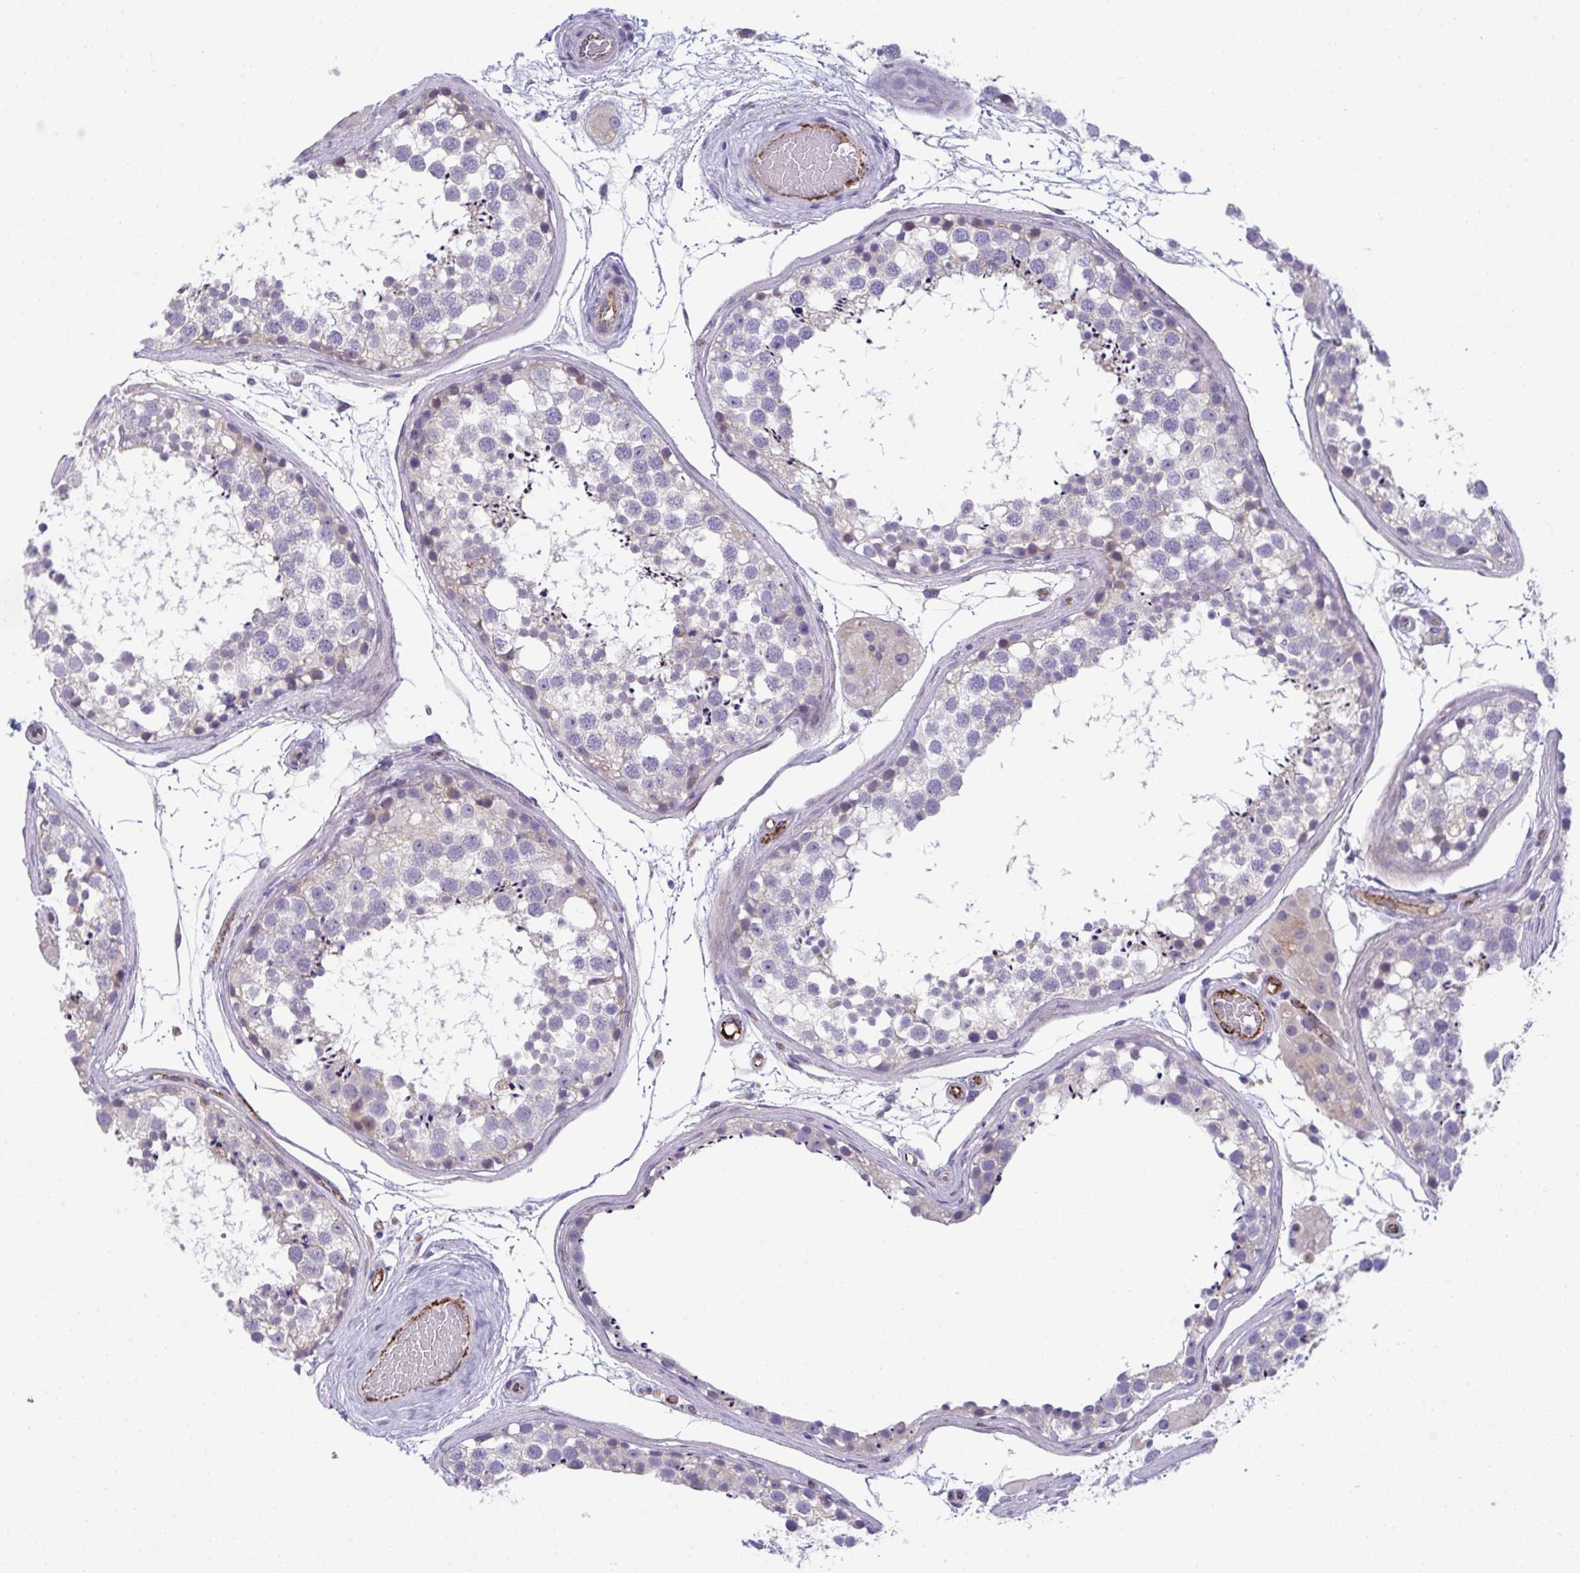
{"staining": {"intensity": "negative", "quantity": "none", "location": "none"}, "tissue": "testis", "cell_type": "Cells in seminiferous ducts", "image_type": "normal", "snomed": [{"axis": "morphology", "description": "Normal tissue, NOS"}, {"axis": "morphology", "description": "Seminoma, NOS"}, {"axis": "topography", "description": "Testis"}], "caption": "Immunohistochemistry image of unremarkable human testis stained for a protein (brown), which demonstrates no expression in cells in seminiferous ducts. Brightfield microscopy of immunohistochemistry (IHC) stained with DAB (3,3'-diaminobenzidine) (brown) and hematoxylin (blue), captured at high magnification.", "gene": "TOR1AIP2", "patient": {"sex": "male", "age": 65}}